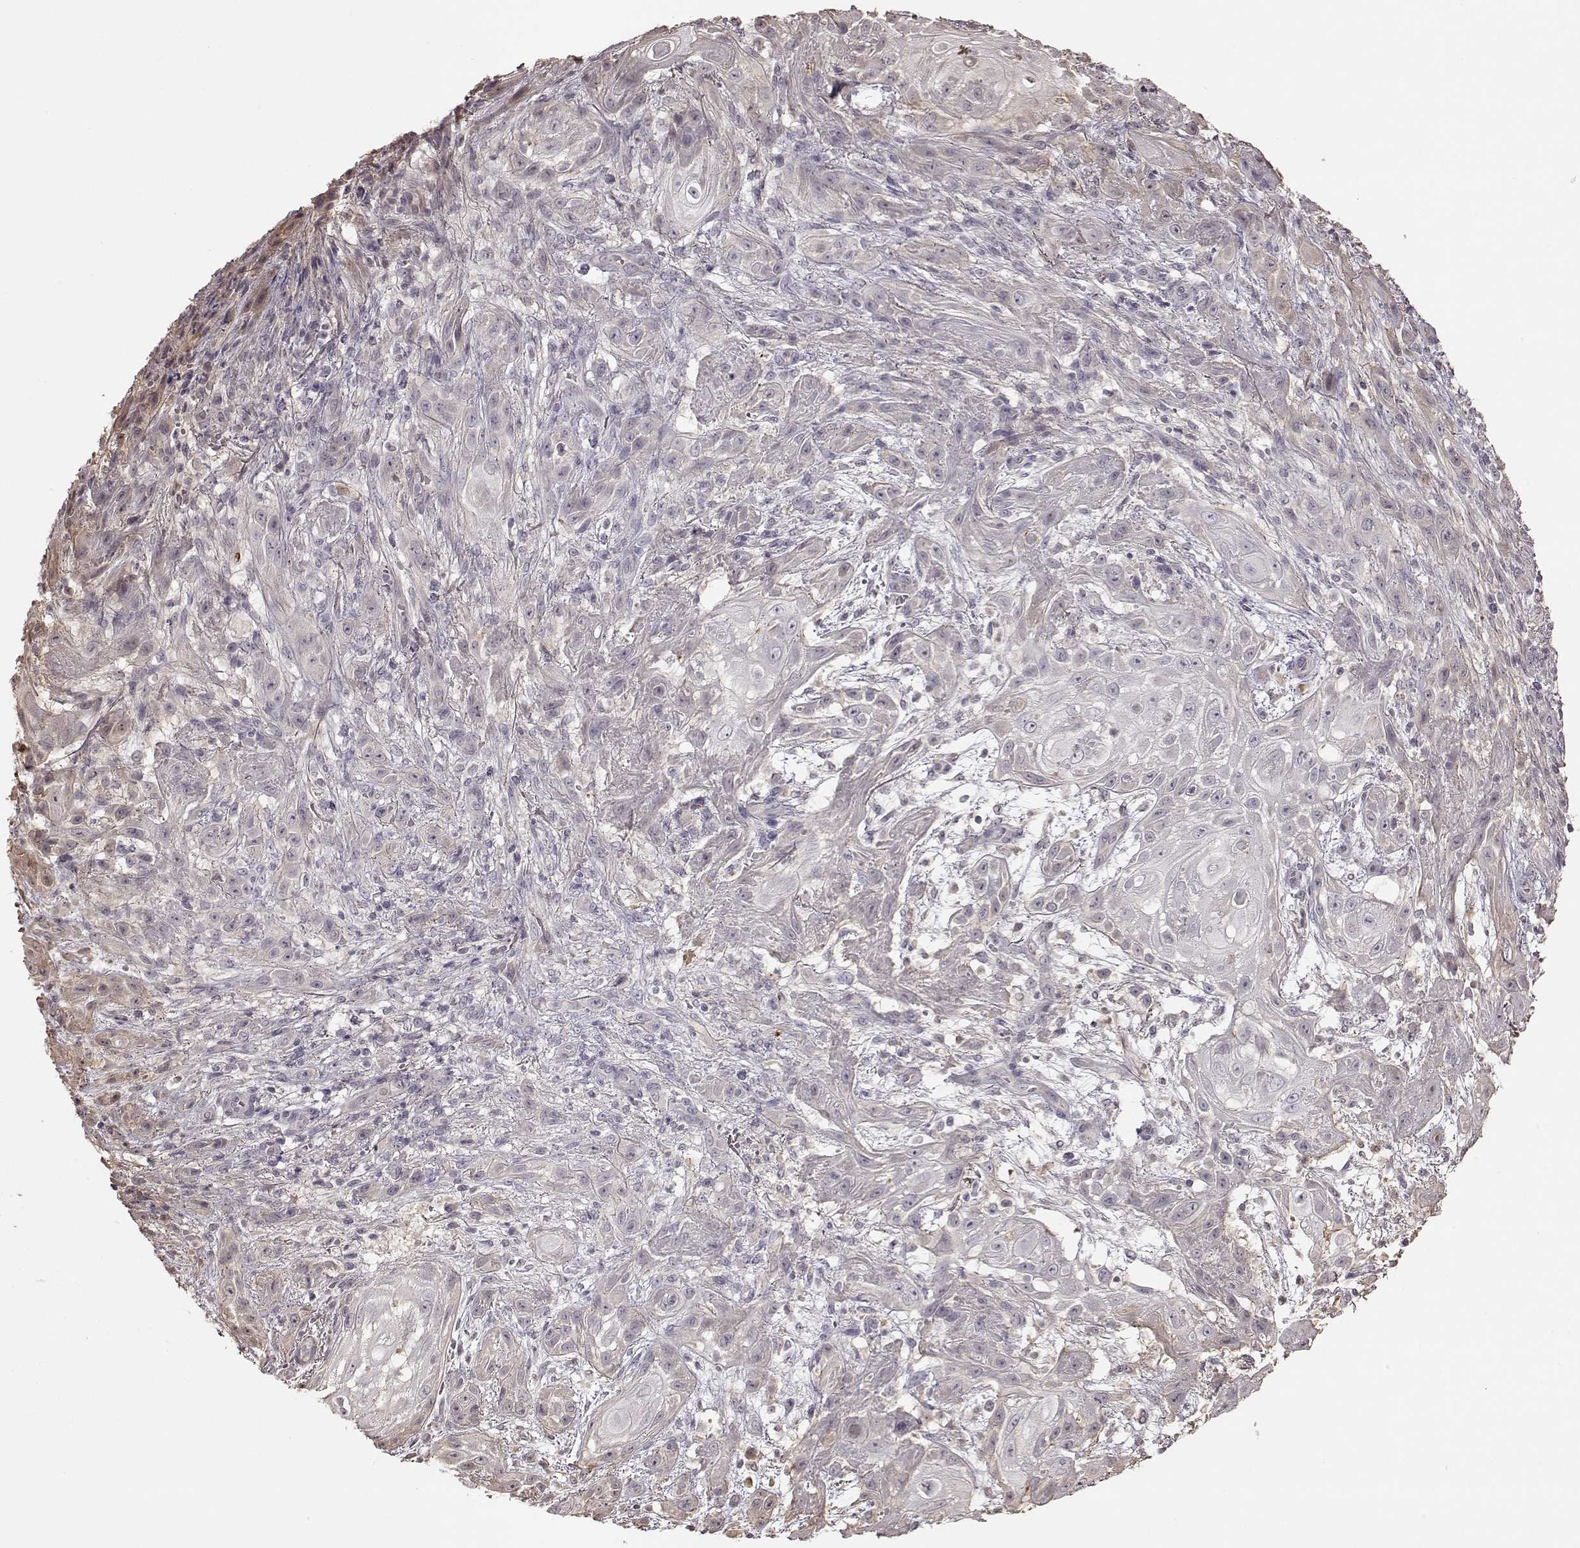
{"staining": {"intensity": "negative", "quantity": "none", "location": "none"}, "tissue": "skin cancer", "cell_type": "Tumor cells", "image_type": "cancer", "snomed": [{"axis": "morphology", "description": "Squamous cell carcinoma, NOS"}, {"axis": "topography", "description": "Skin"}], "caption": "This is an immunohistochemistry (IHC) photomicrograph of human skin cancer (squamous cell carcinoma). There is no staining in tumor cells.", "gene": "CRB1", "patient": {"sex": "male", "age": 62}}